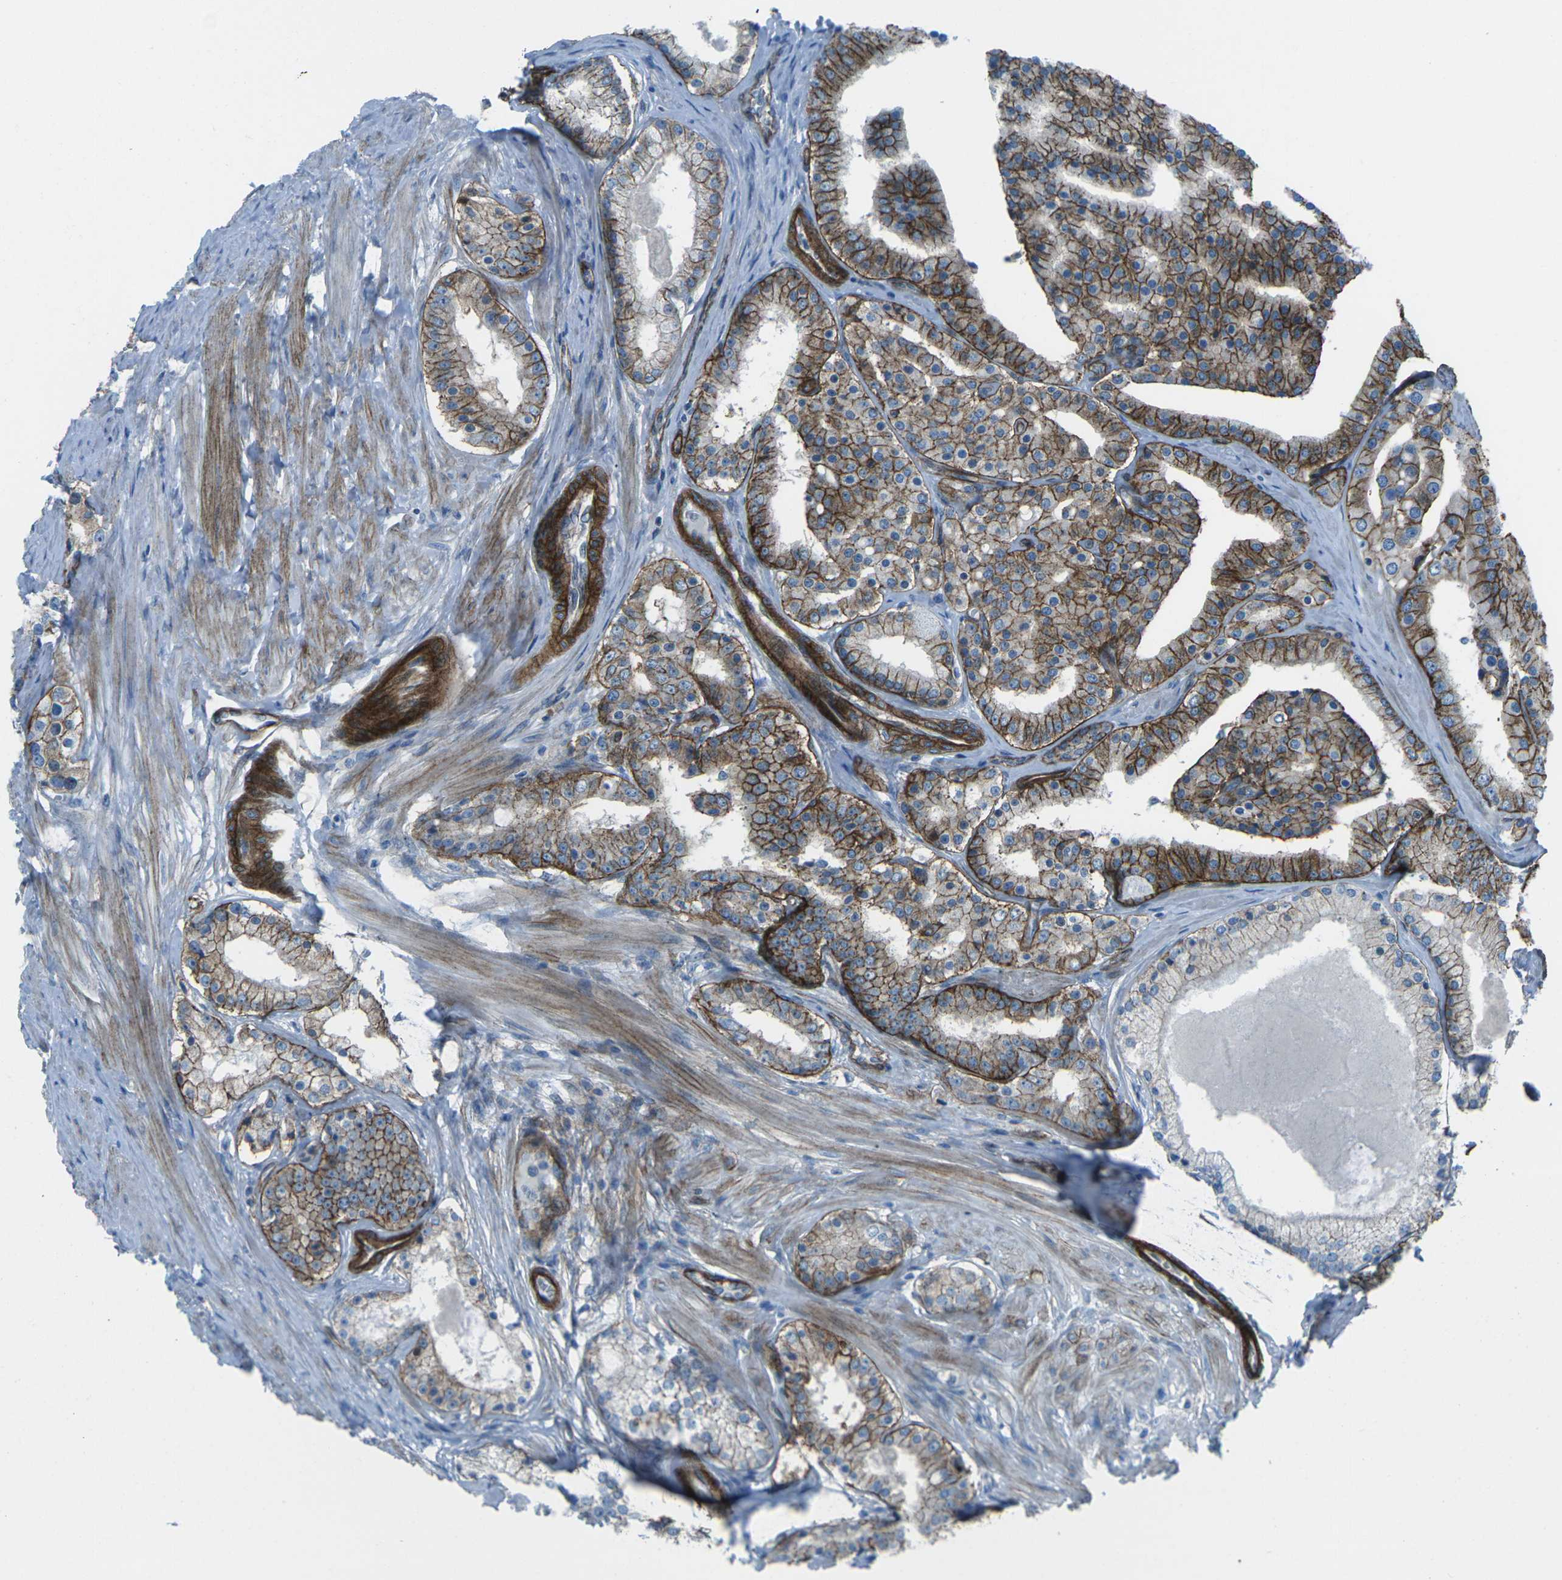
{"staining": {"intensity": "moderate", "quantity": "25%-75%", "location": "cytoplasmic/membranous"}, "tissue": "prostate cancer", "cell_type": "Tumor cells", "image_type": "cancer", "snomed": [{"axis": "morphology", "description": "Adenocarcinoma, Low grade"}, {"axis": "topography", "description": "Prostate"}], "caption": "Protein expression analysis of human prostate cancer reveals moderate cytoplasmic/membranous staining in approximately 25%-75% of tumor cells. Using DAB (brown) and hematoxylin (blue) stains, captured at high magnification using brightfield microscopy.", "gene": "UTRN", "patient": {"sex": "male", "age": 63}}